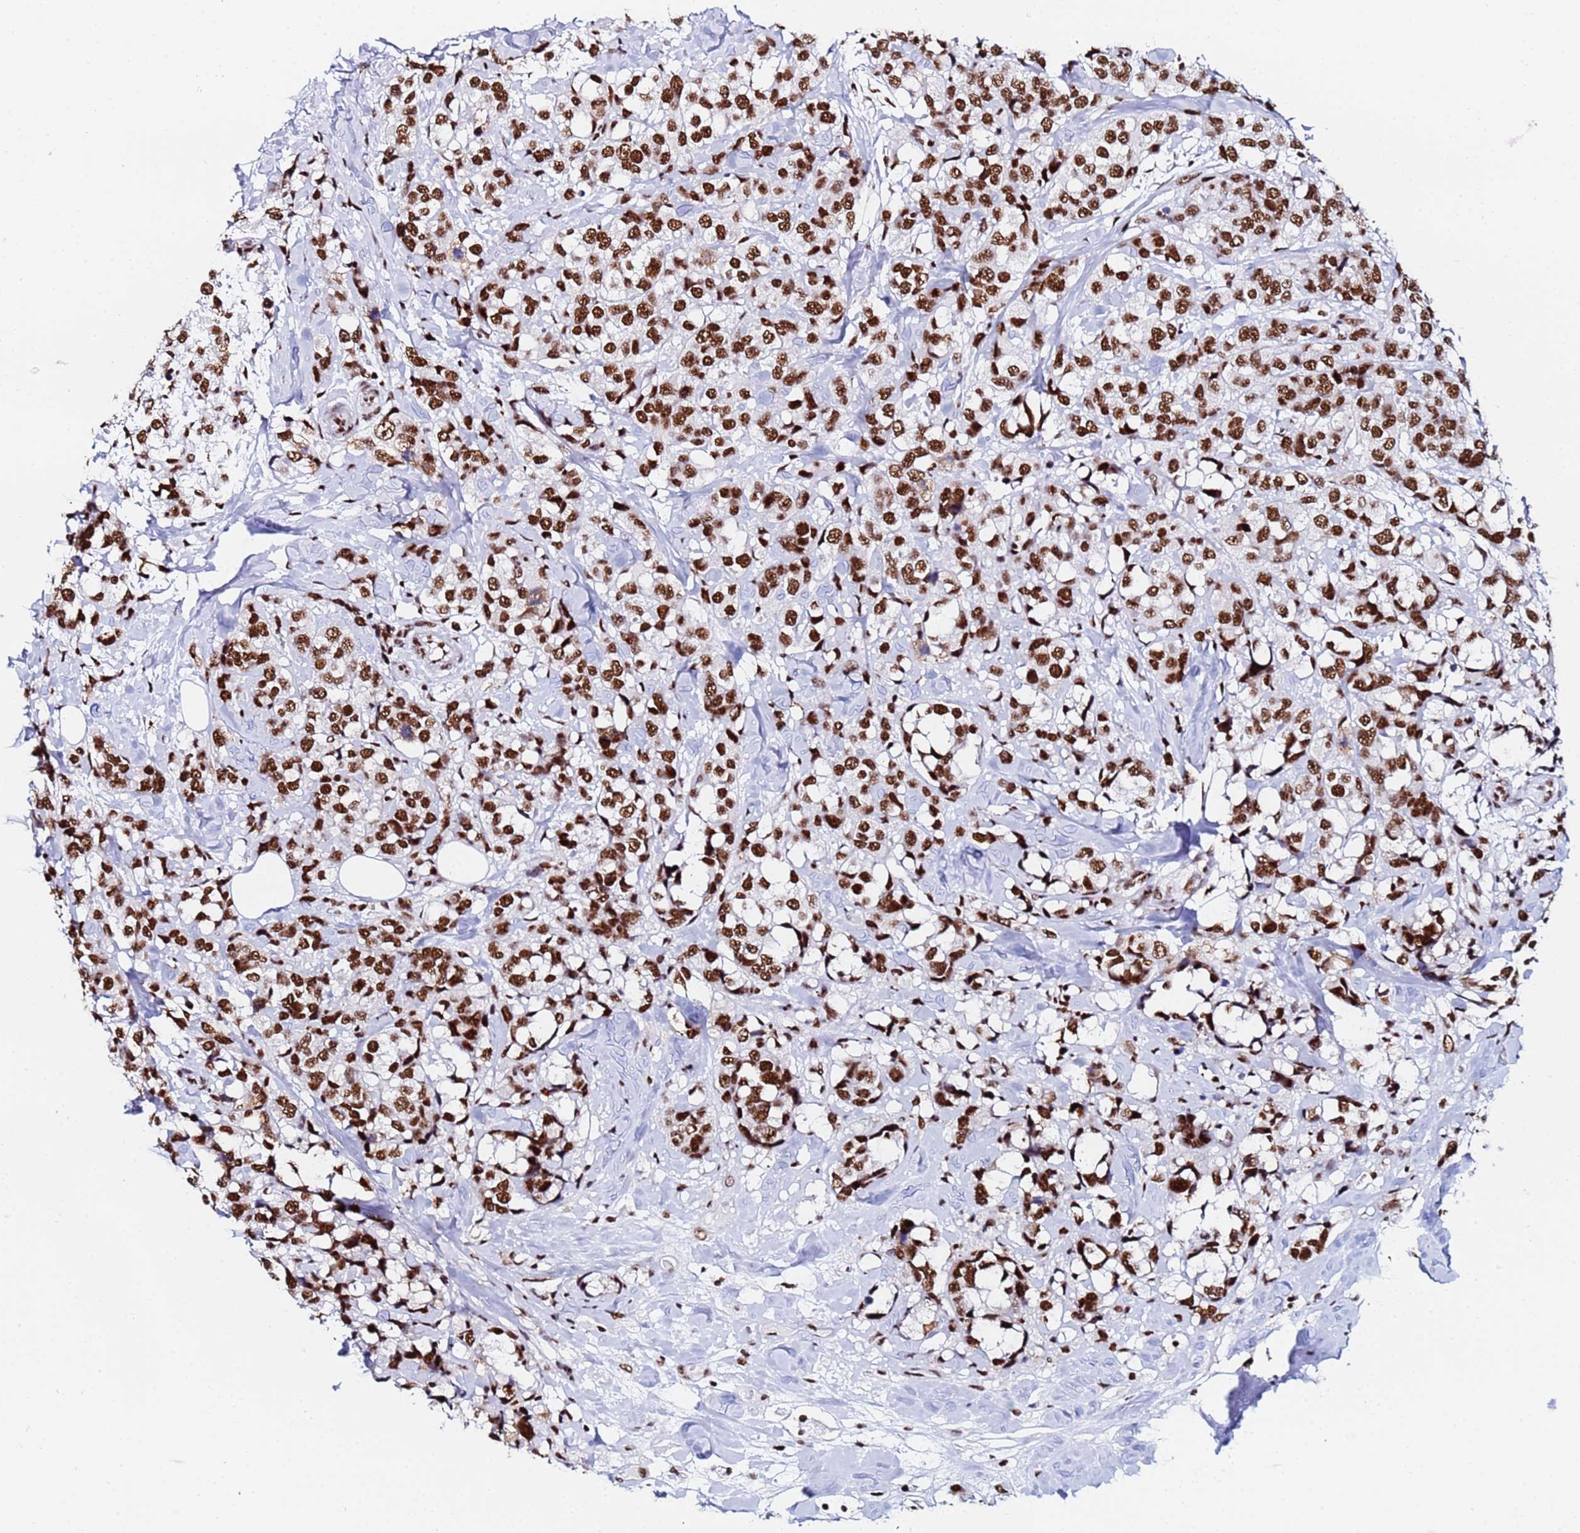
{"staining": {"intensity": "strong", "quantity": ">75%", "location": "nuclear"}, "tissue": "breast cancer", "cell_type": "Tumor cells", "image_type": "cancer", "snomed": [{"axis": "morphology", "description": "Lobular carcinoma"}, {"axis": "topography", "description": "Breast"}], "caption": "Protein staining exhibits strong nuclear positivity in about >75% of tumor cells in breast cancer. (Brightfield microscopy of DAB IHC at high magnification).", "gene": "SNRPA1", "patient": {"sex": "female", "age": 59}}